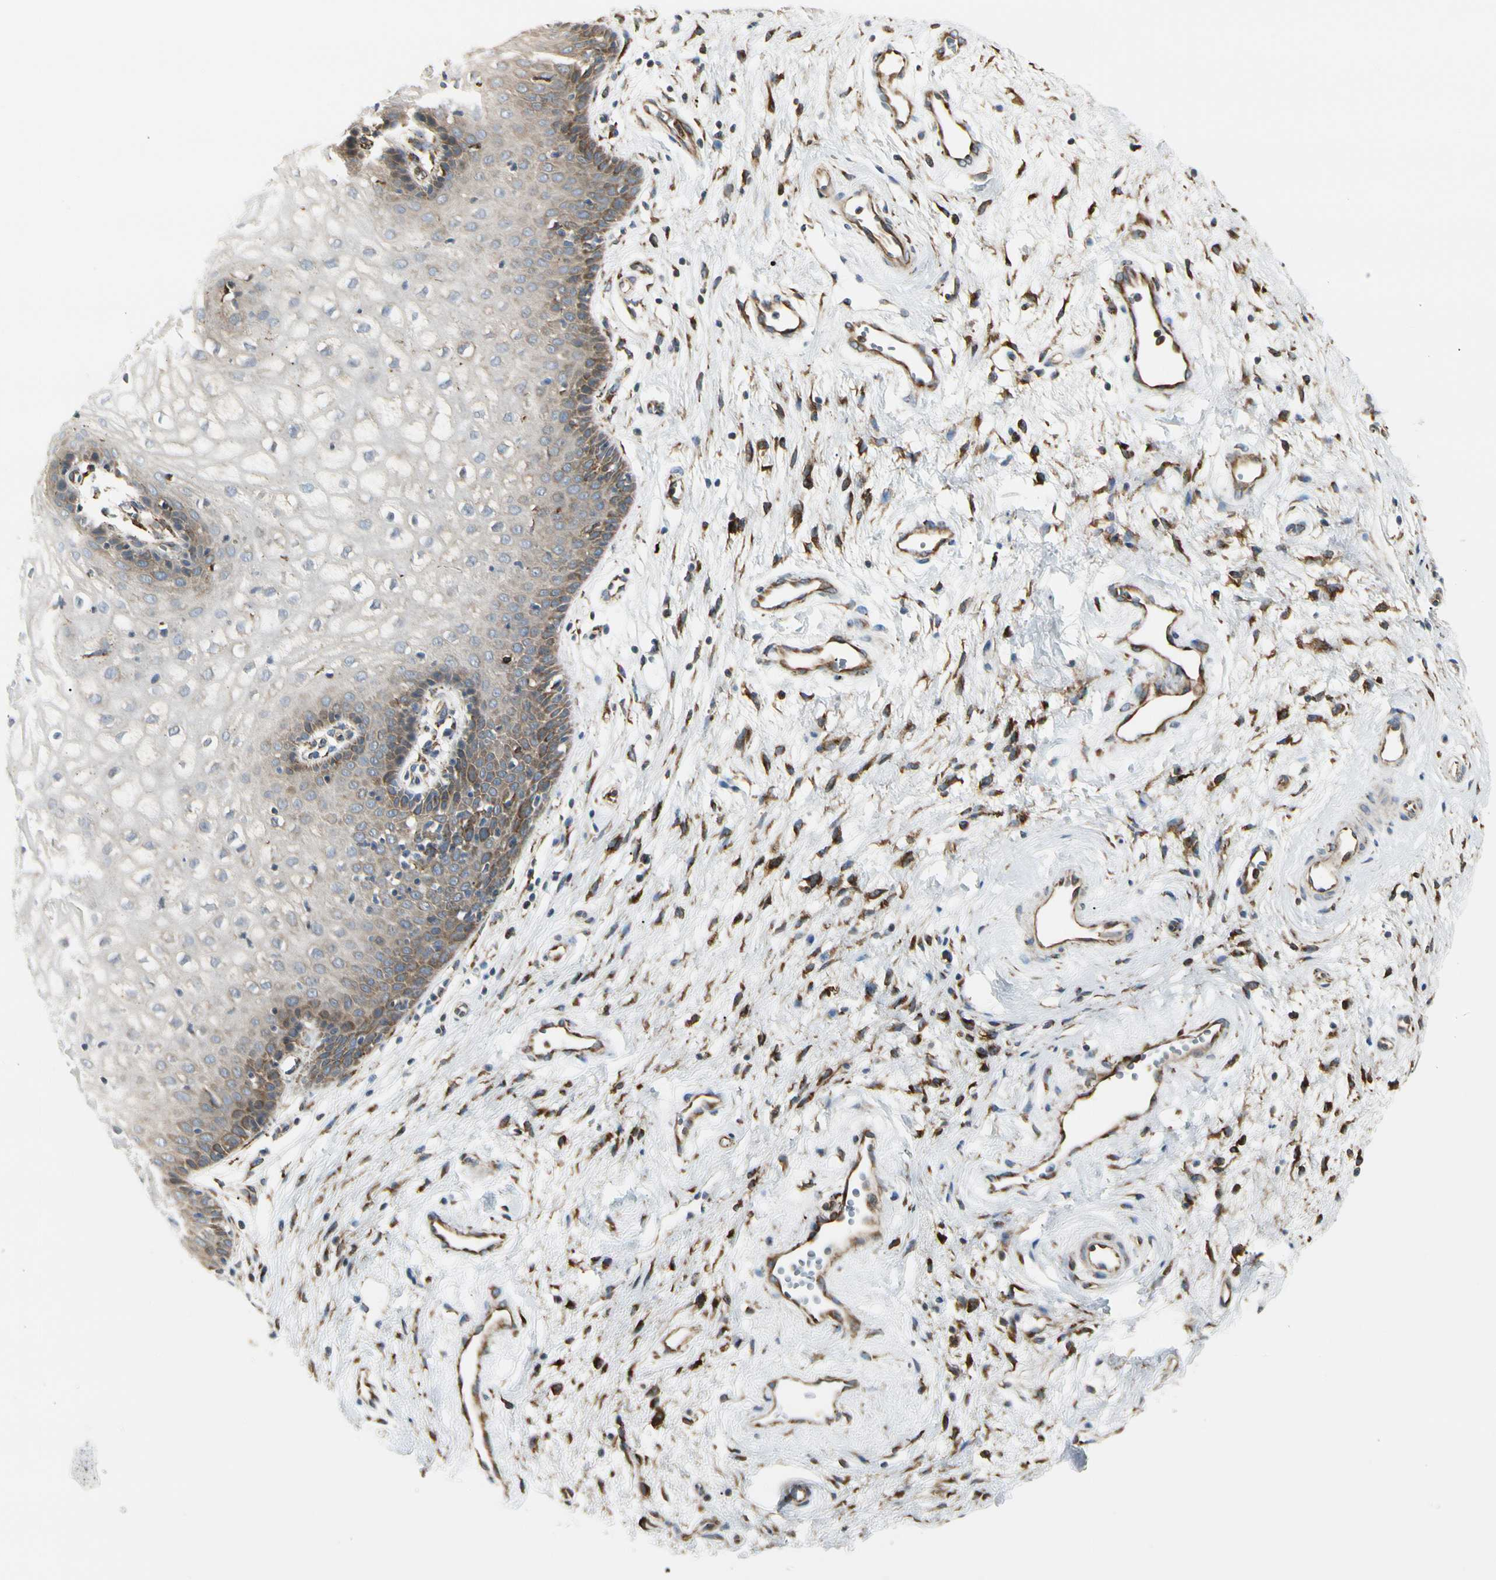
{"staining": {"intensity": "moderate", "quantity": "<25%", "location": "cytoplasmic/membranous"}, "tissue": "vagina", "cell_type": "Squamous epithelial cells", "image_type": "normal", "snomed": [{"axis": "morphology", "description": "Normal tissue, NOS"}, {"axis": "topography", "description": "Vagina"}], "caption": "Benign vagina was stained to show a protein in brown. There is low levels of moderate cytoplasmic/membranous positivity in about <25% of squamous epithelial cells. Using DAB (3,3'-diaminobenzidine) (brown) and hematoxylin (blue) stains, captured at high magnification using brightfield microscopy.", "gene": "HSP90B1", "patient": {"sex": "female", "age": 34}}